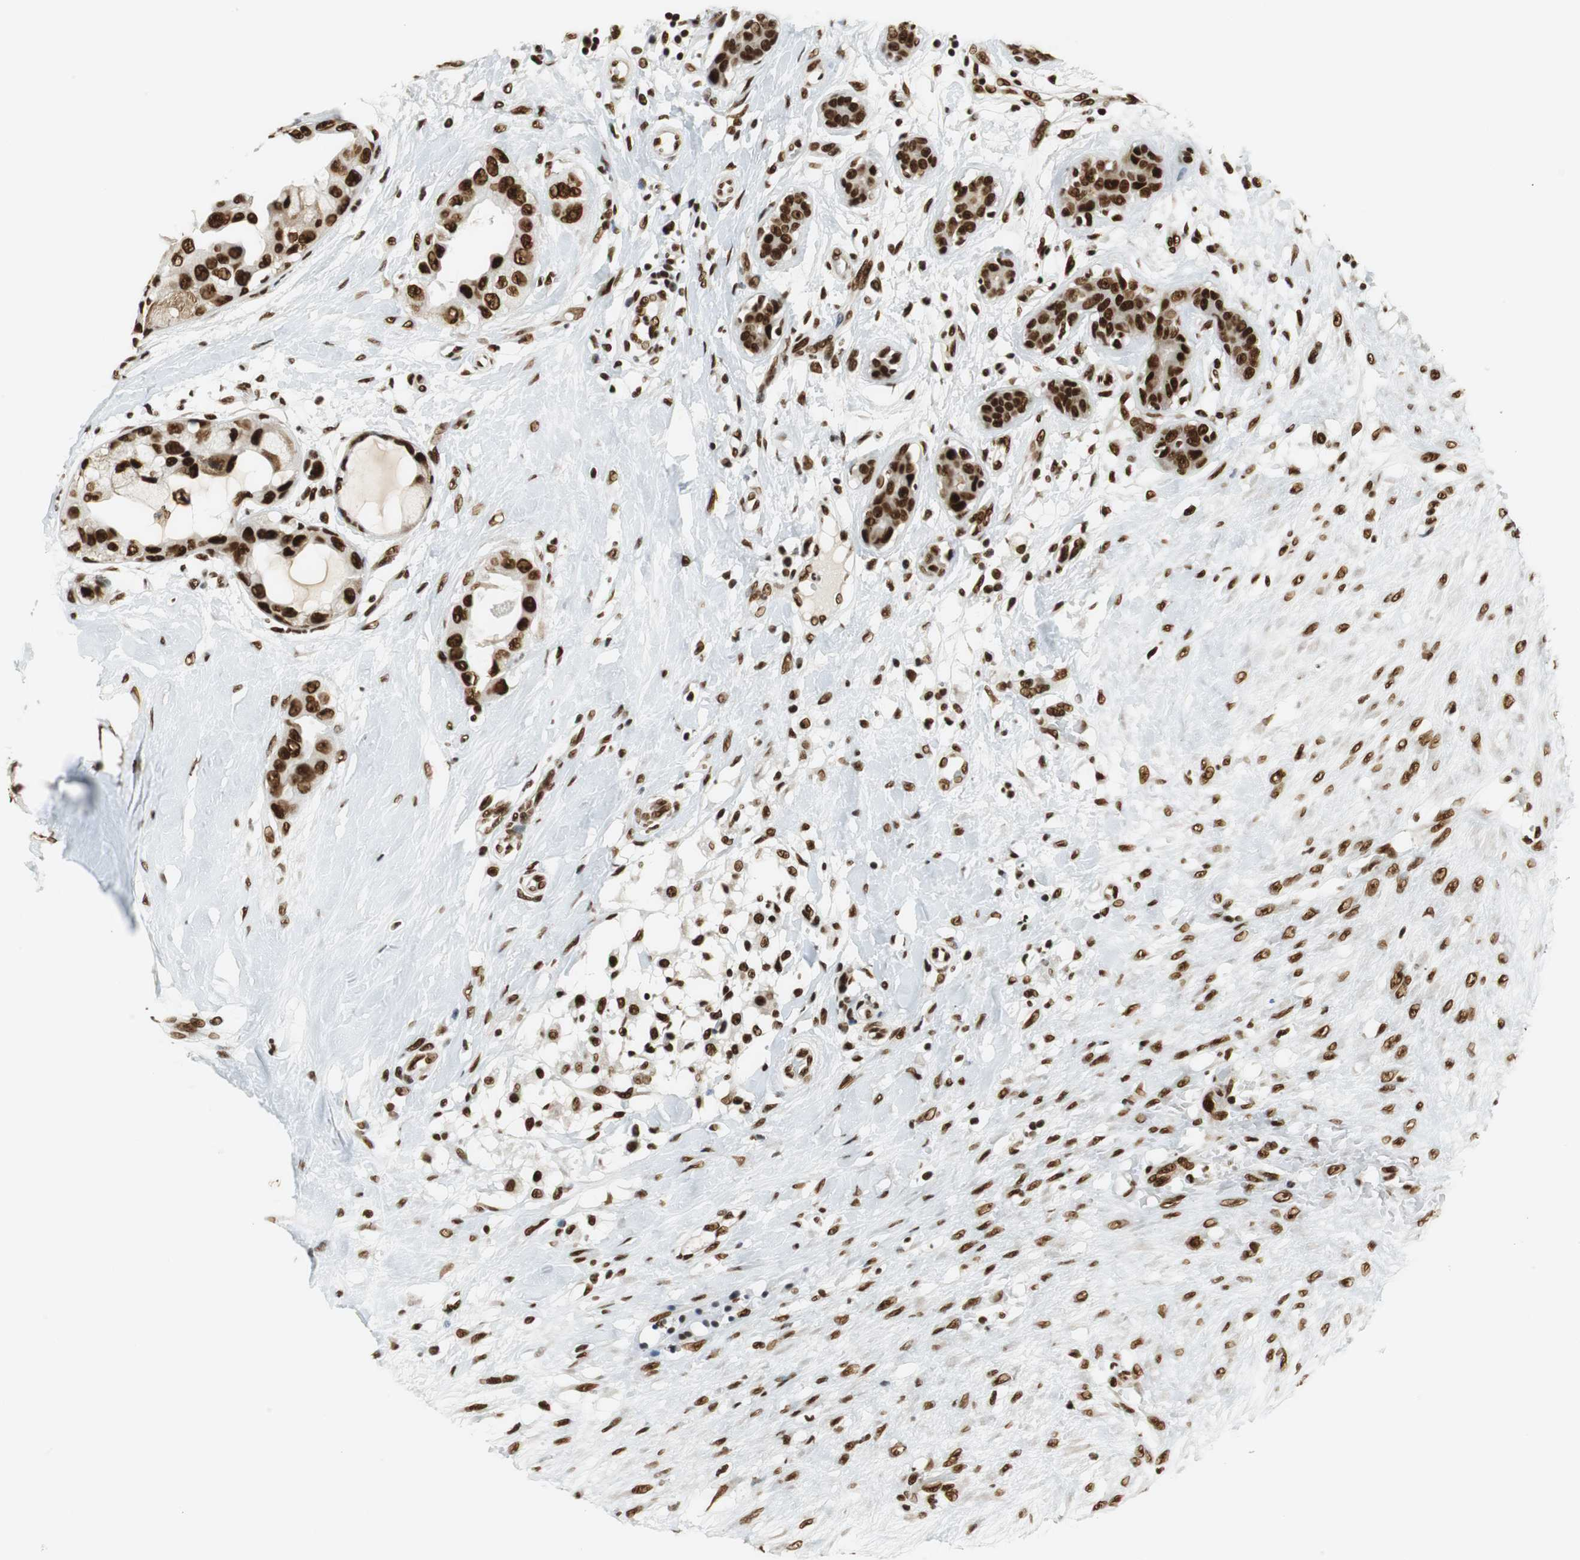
{"staining": {"intensity": "strong", "quantity": ">75%", "location": "nuclear"}, "tissue": "breast cancer", "cell_type": "Tumor cells", "image_type": "cancer", "snomed": [{"axis": "morphology", "description": "Duct carcinoma"}, {"axis": "topography", "description": "Breast"}], "caption": "About >75% of tumor cells in intraductal carcinoma (breast) exhibit strong nuclear protein positivity as visualized by brown immunohistochemical staining.", "gene": "PRKDC", "patient": {"sex": "female", "age": 40}}